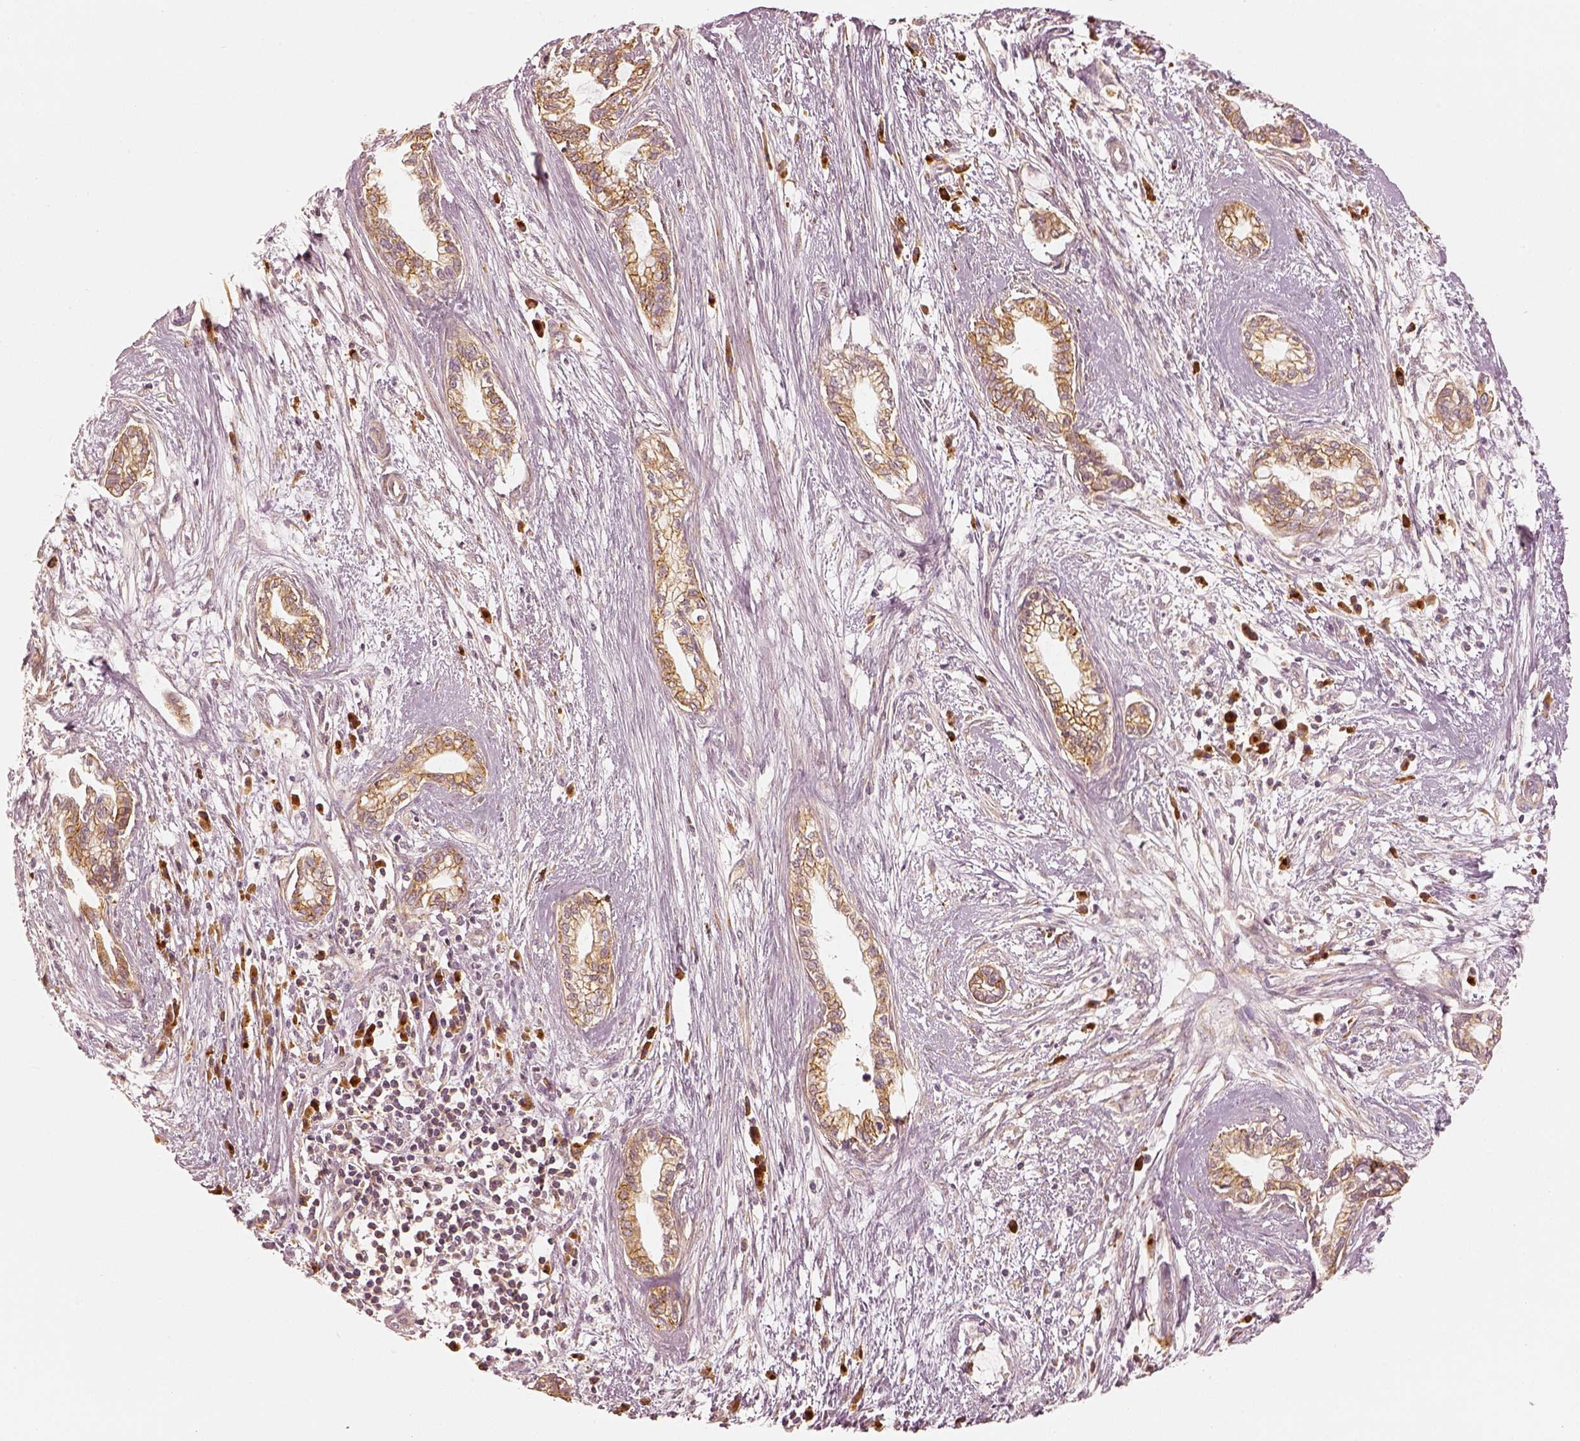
{"staining": {"intensity": "moderate", "quantity": ">75%", "location": "cytoplasmic/membranous"}, "tissue": "cervical cancer", "cell_type": "Tumor cells", "image_type": "cancer", "snomed": [{"axis": "morphology", "description": "Adenocarcinoma, NOS"}, {"axis": "topography", "description": "Cervix"}], "caption": "Cervical cancer (adenocarcinoma) stained with DAB (3,3'-diaminobenzidine) immunohistochemistry displays medium levels of moderate cytoplasmic/membranous expression in approximately >75% of tumor cells.", "gene": "GORASP2", "patient": {"sex": "female", "age": 62}}